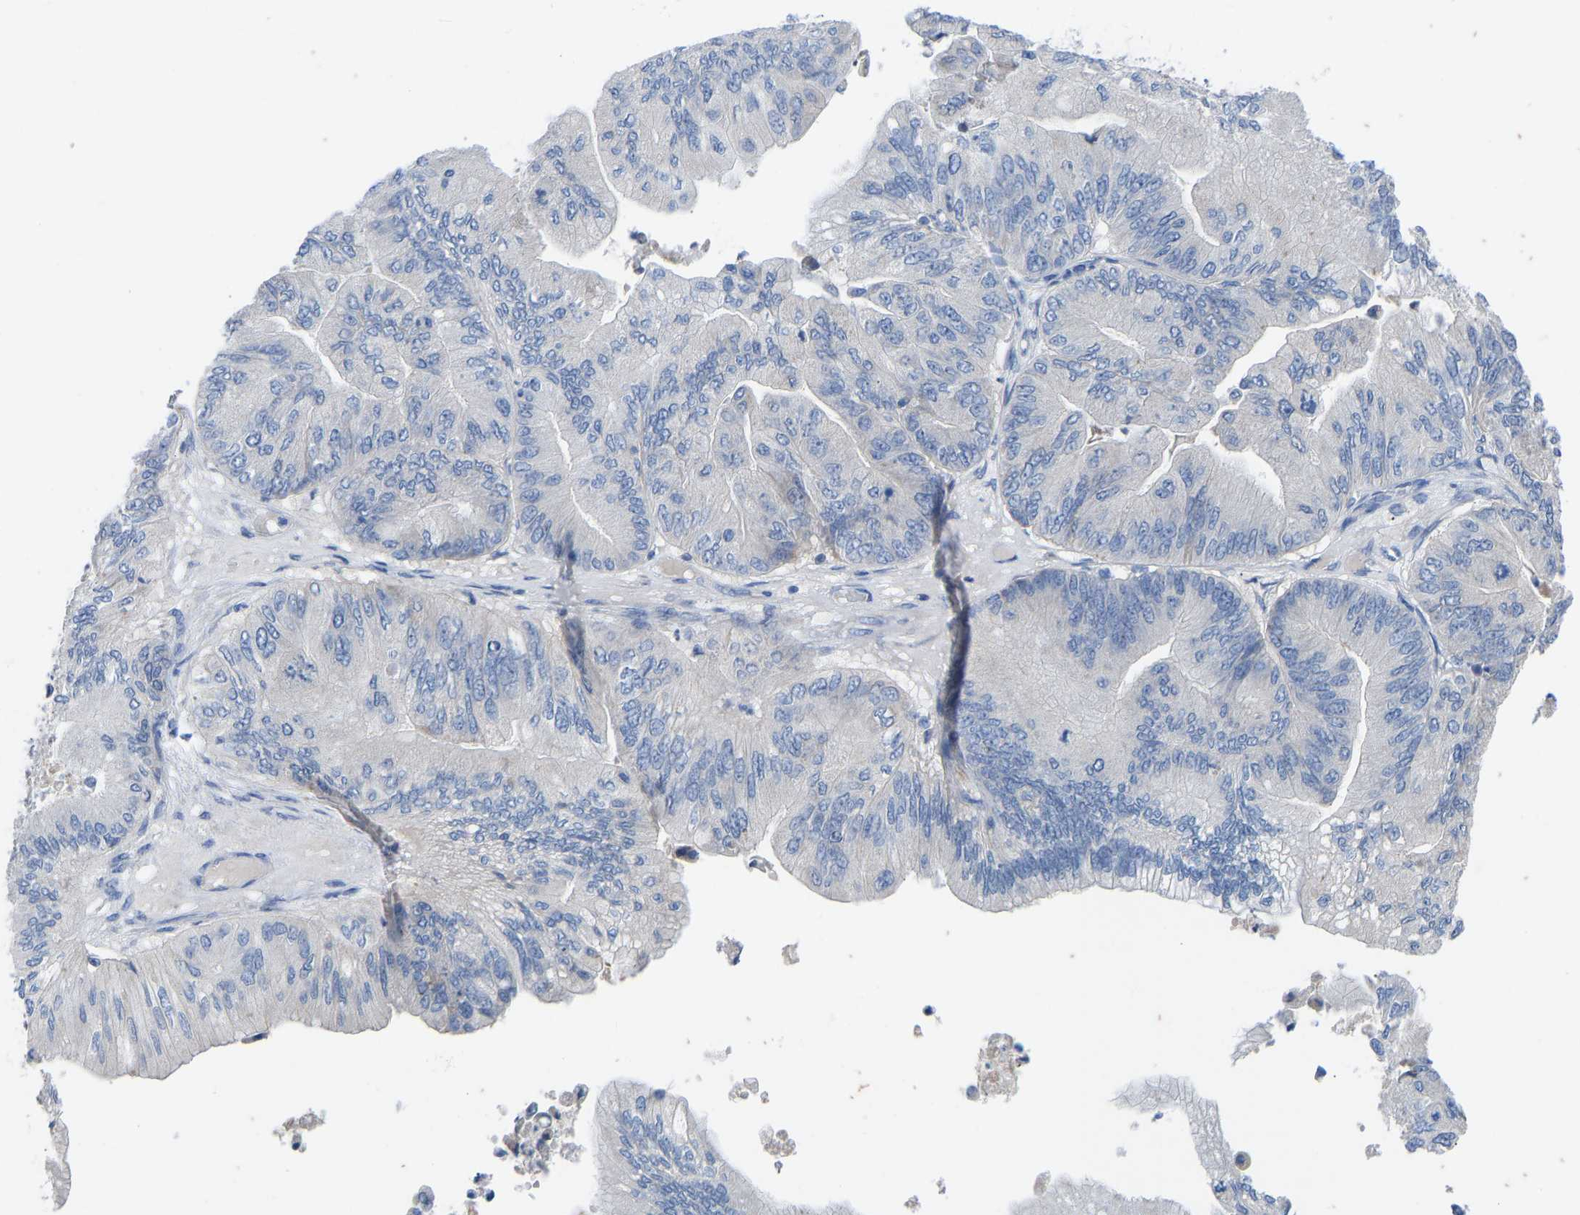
{"staining": {"intensity": "negative", "quantity": "none", "location": "none"}, "tissue": "ovarian cancer", "cell_type": "Tumor cells", "image_type": "cancer", "snomed": [{"axis": "morphology", "description": "Cystadenocarcinoma, mucinous, NOS"}, {"axis": "topography", "description": "Ovary"}], "caption": "An immunohistochemistry (IHC) micrograph of mucinous cystadenocarcinoma (ovarian) is shown. There is no staining in tumor cells of mucinous cystadenocarcinoma (ovarian). The staining is performed using DAB brown chromogen with nuclei counter-stained in using hematoxylin.", "gene": "OLIG2", "patient": {"sex": "female", "age": 61}}